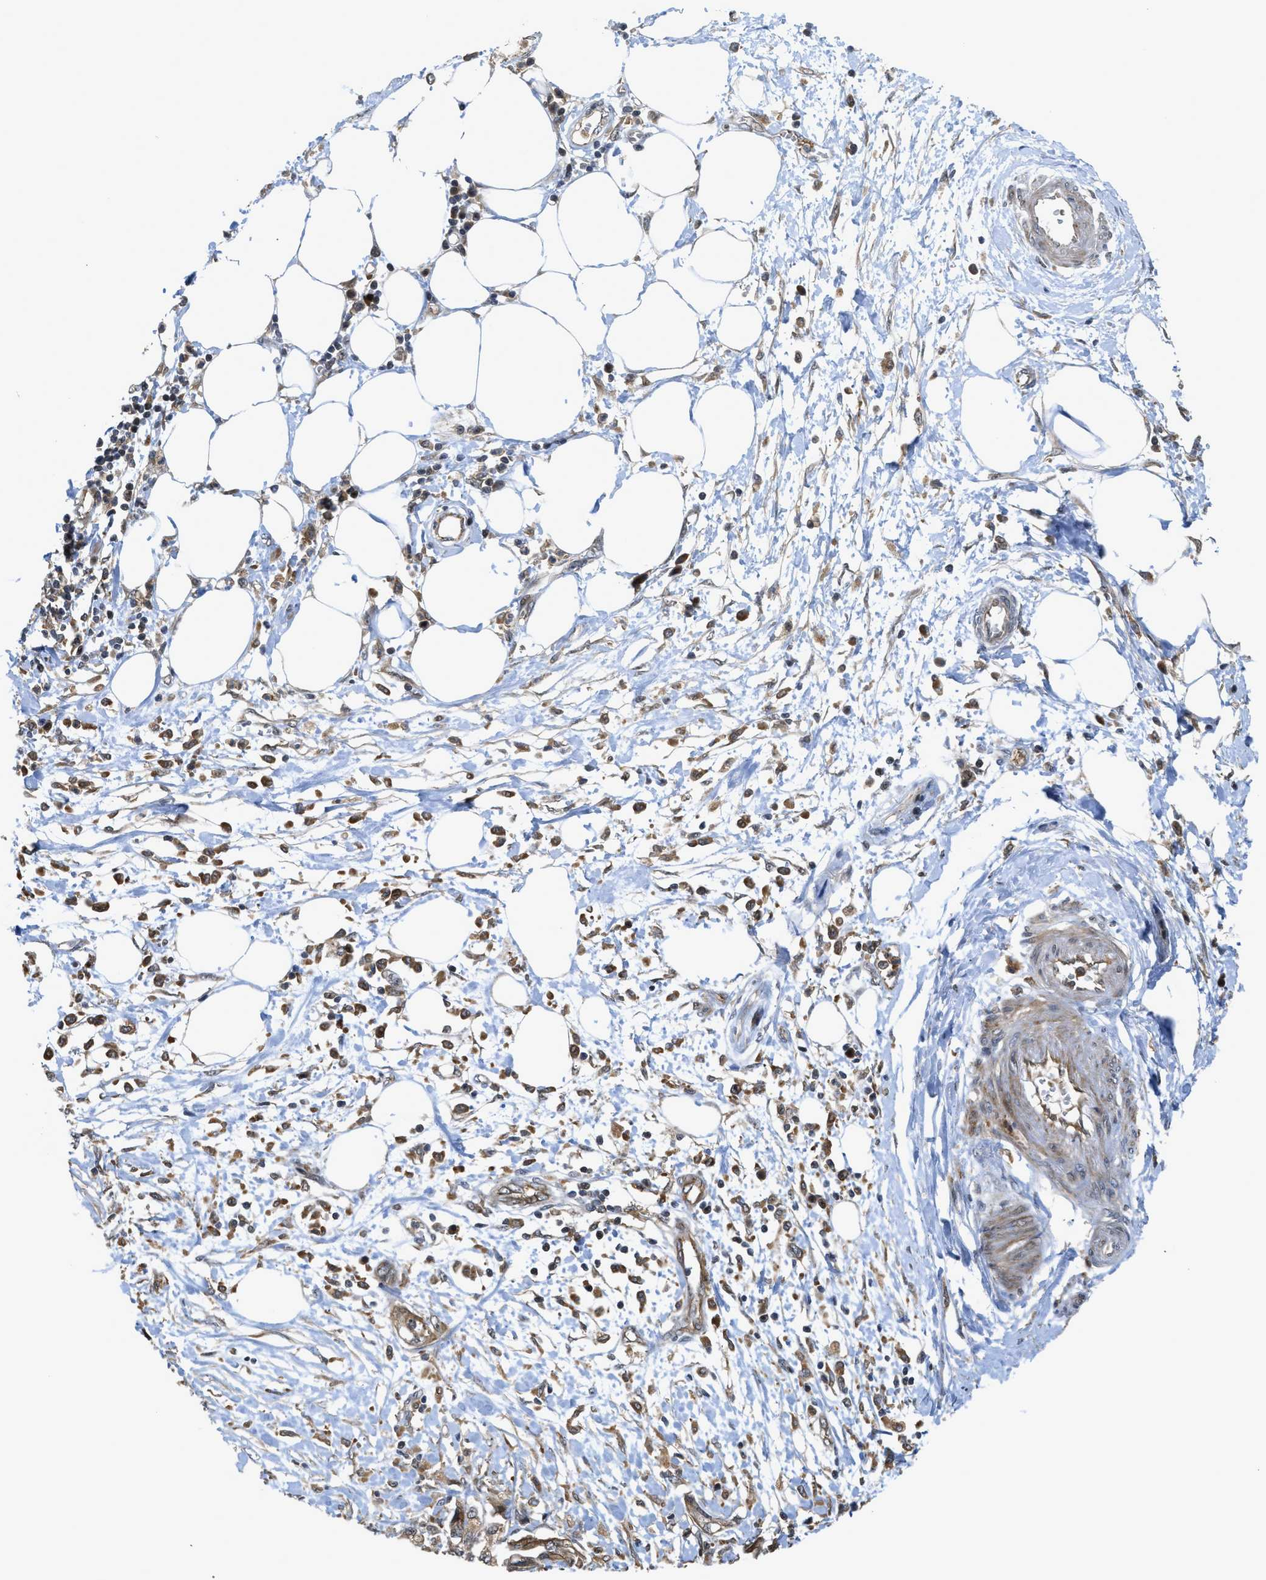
{"staining": {"intensity": "moderate", "quantity": ">75%", "location": "cytoplasmic/membranous"}, "tissue": "pancreatic cancer", "cell_type": "Tumor cells", "image_type": "cancer", "snomed": [{"axis": "morphology", "description": "Adenocarcinoma, NOS"}, {"axis": "topography", "description": "Pancreas"}], "caption": "Immunohistochemistry (IHC) micrograph of pancreatic adenocarcinoma stained for a protein (brown), which displays medium levels of moderate cytoplasmic/membranous positivity in about >75% of tumor cells.", "gene": "DNAJC28", "patient": {"sex": "male", "age": 56}}